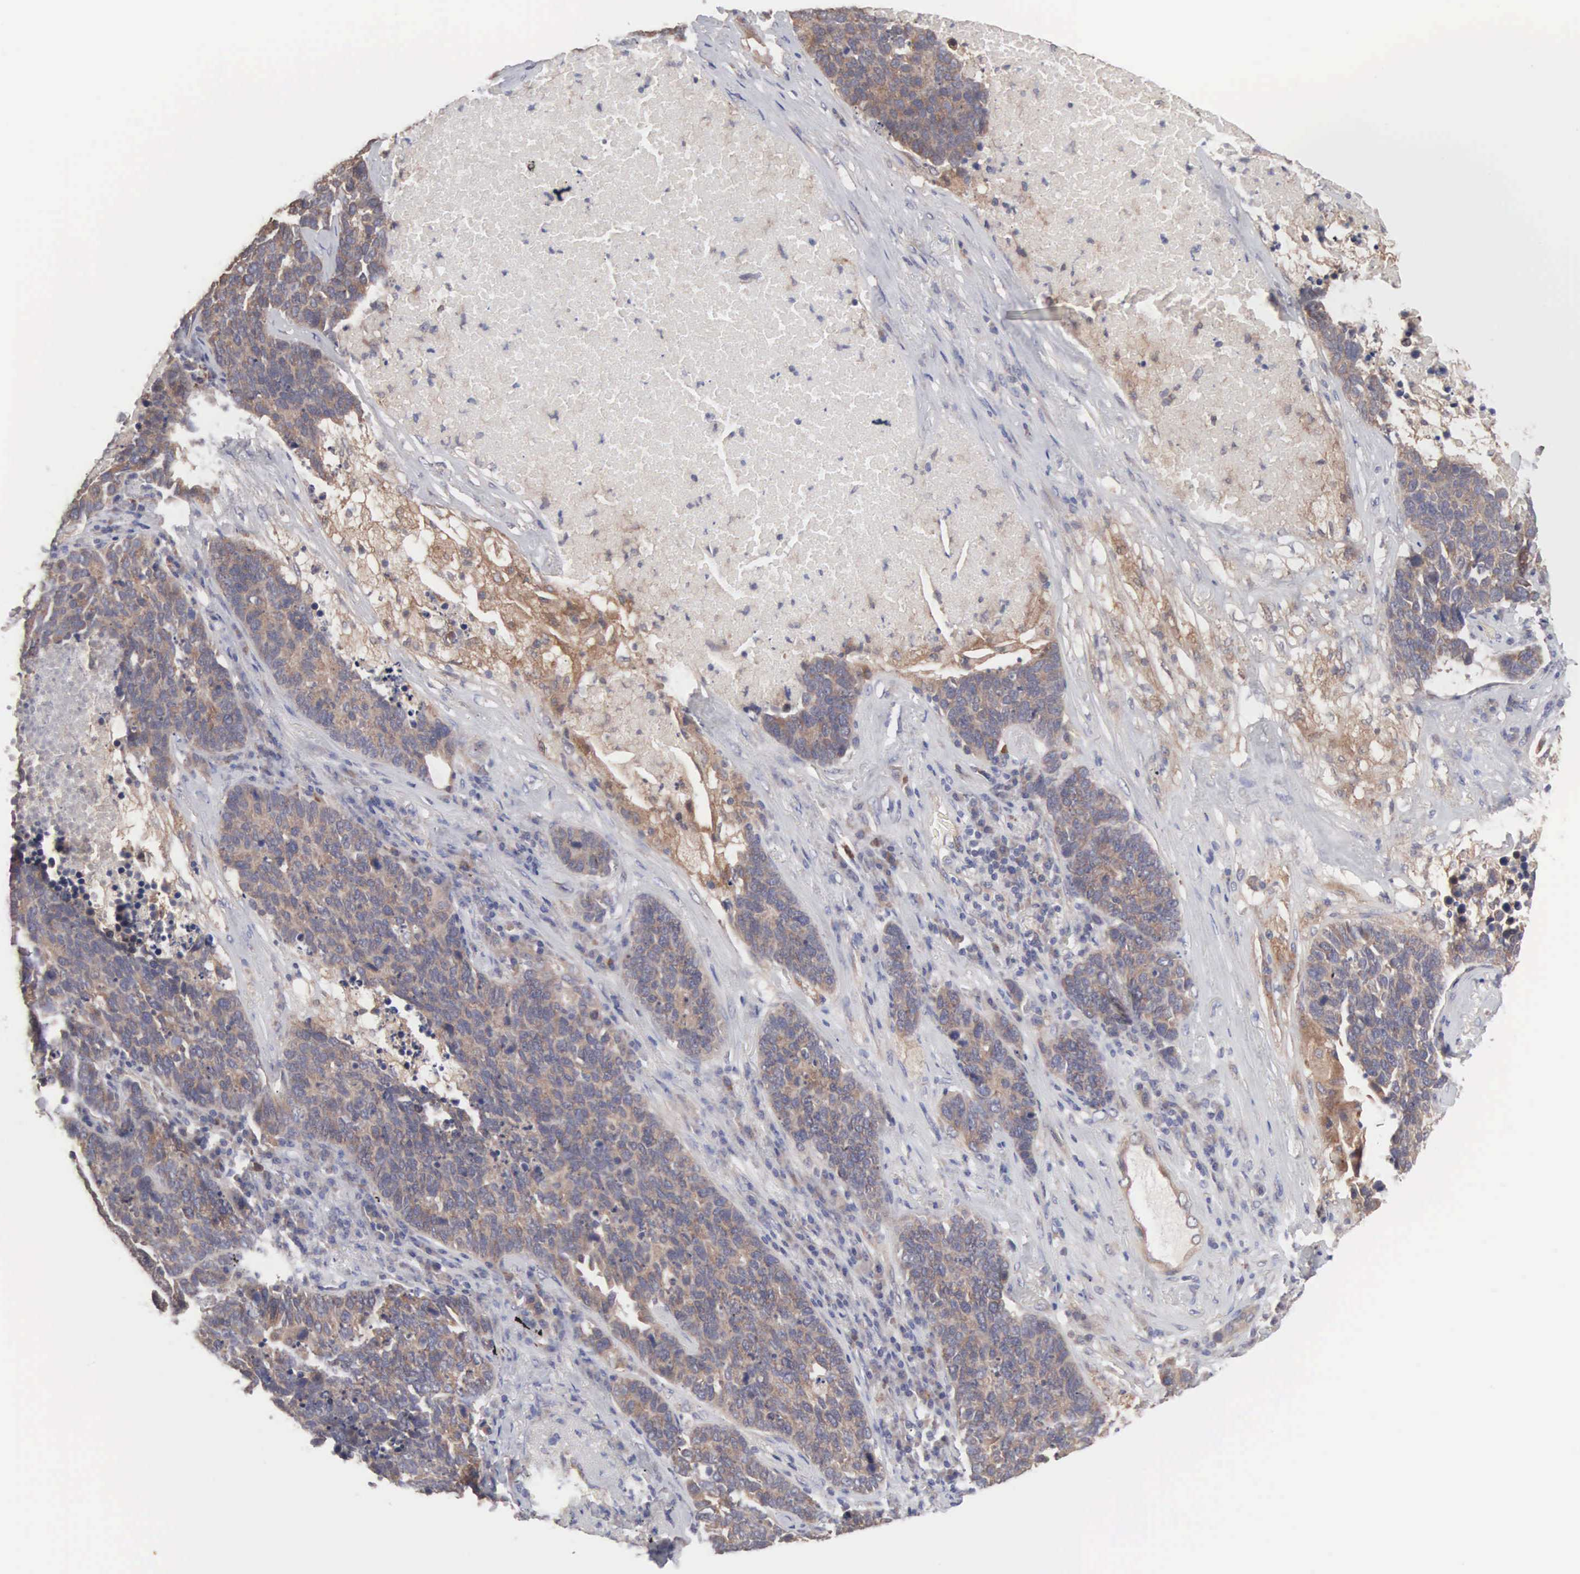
{"staining": {"intensity": "moderate", "quantity": ">75%", "location": "cytoplasmic/membranous"}, "tissue": "lung cancer", "cell_type": "Tumor cells", "image_type": "cancer", "snomed": [{"axis": "morphology", "description": "Neoplasm, malignant, NOS"}, {"axis": "topography", "description": "Lung"}], "caption": "Immunohistochemistry (IHC) (DAB (3,3'-diaminobenzidine)) staining of lung neoplasm (malignant) reveals moderate cytoplasmic/membranous protein staining in approximately >75% of tumor cells.", "gene": "INF2", "patient": {"sex": "female", "age": 75}}